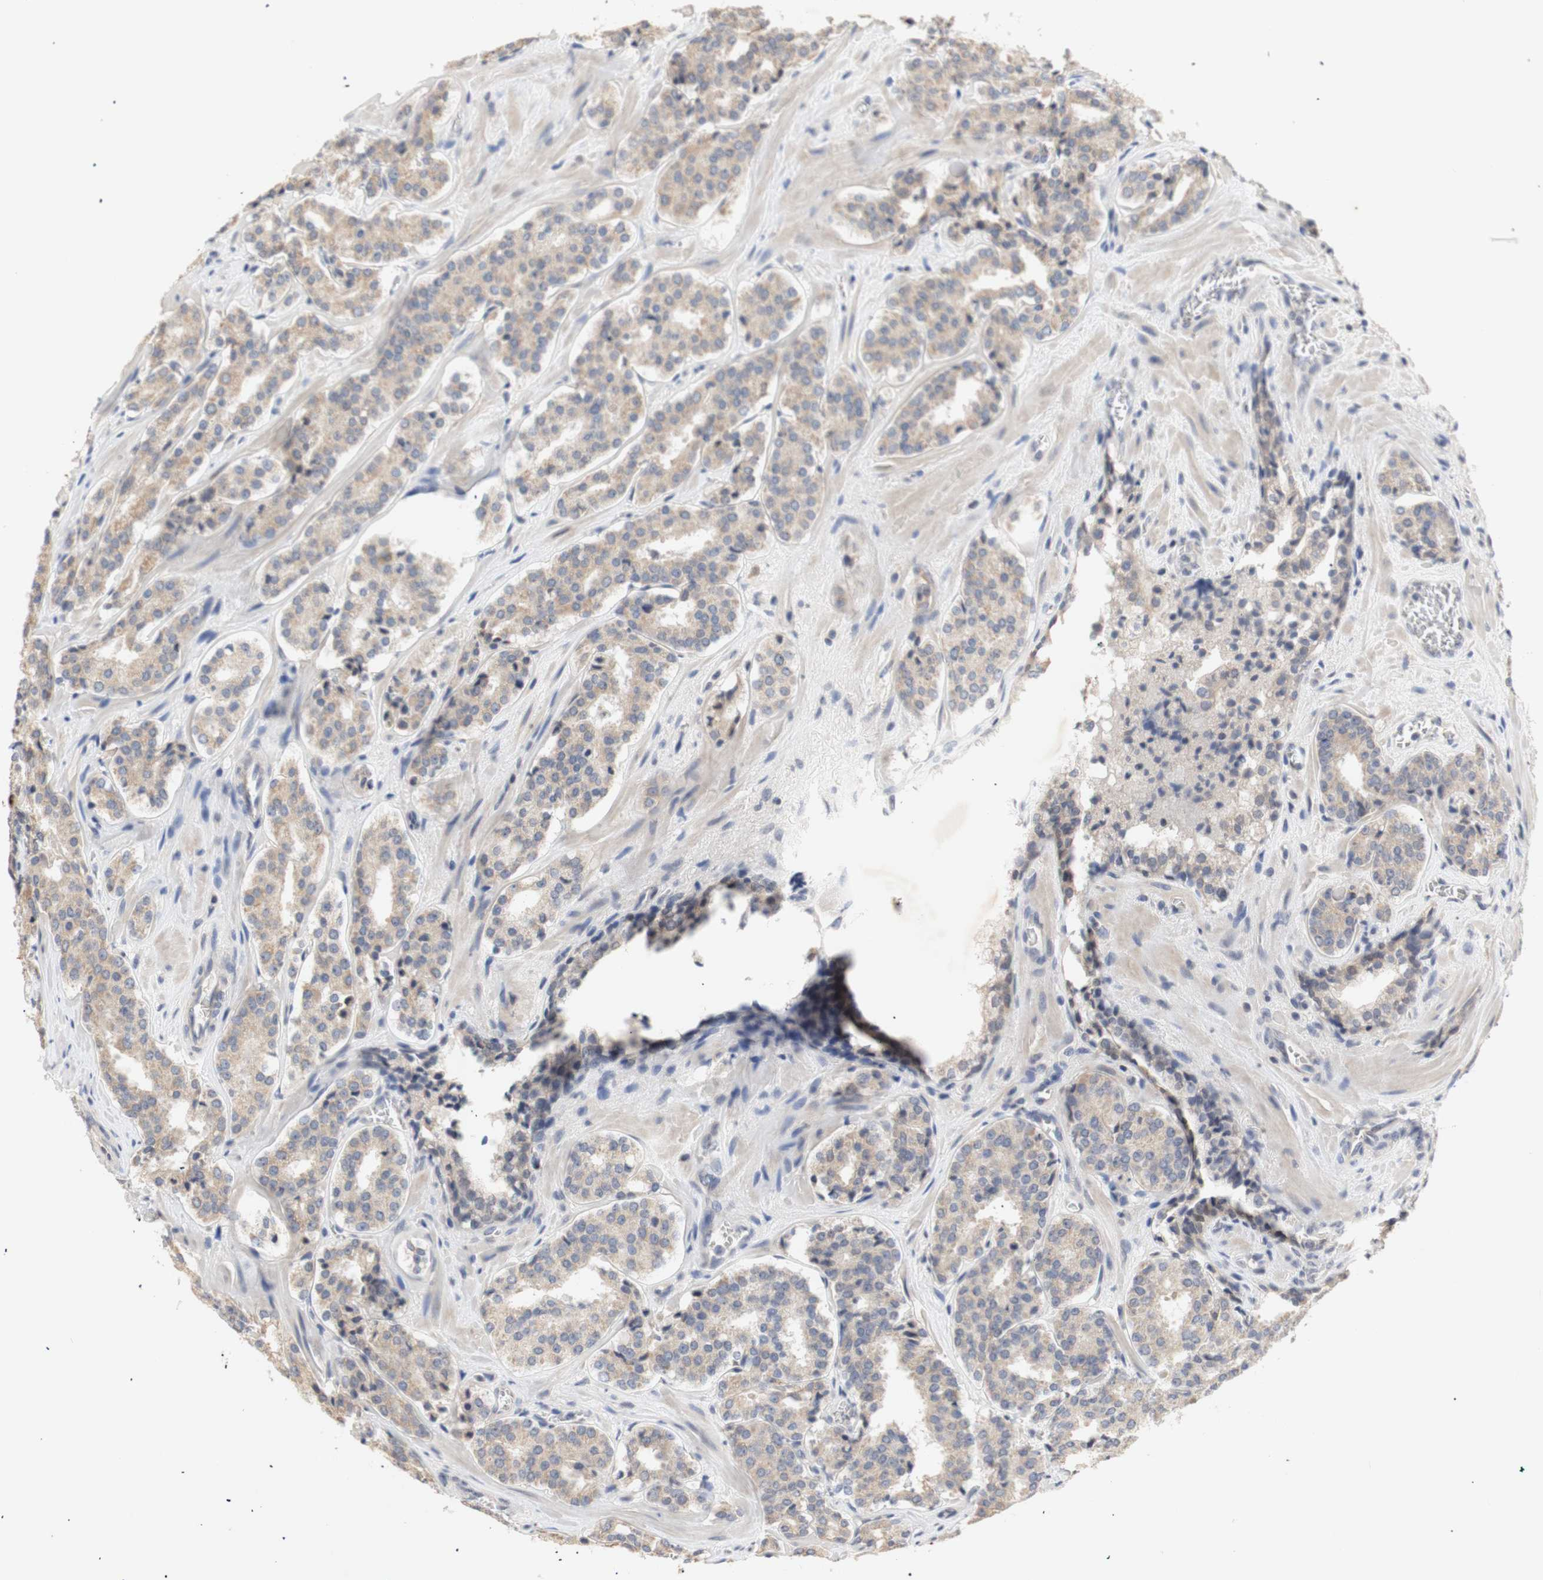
{"staining": {"intensity": "weak", "quantity": ">75%", "location": "cytoplasmic/membranous"}, "tissue": "prostate cancer", "cell_type": "Tumor cells", "image_type": "cancer", "snomed": [{"axis": "morphology", "description": "Adenocarcinoma, High grade"}, {"axis": "topography", "description": "Prostate"}], "caption": "DAB immunohistochemical staining of high-grade adenocarcinoma (prostate) reveals weak cytoplasmic/membranous protein expression in about >75% of tumor cells.", "gene": "FOSB", "patient": {"sex": "male", "age": 60}}